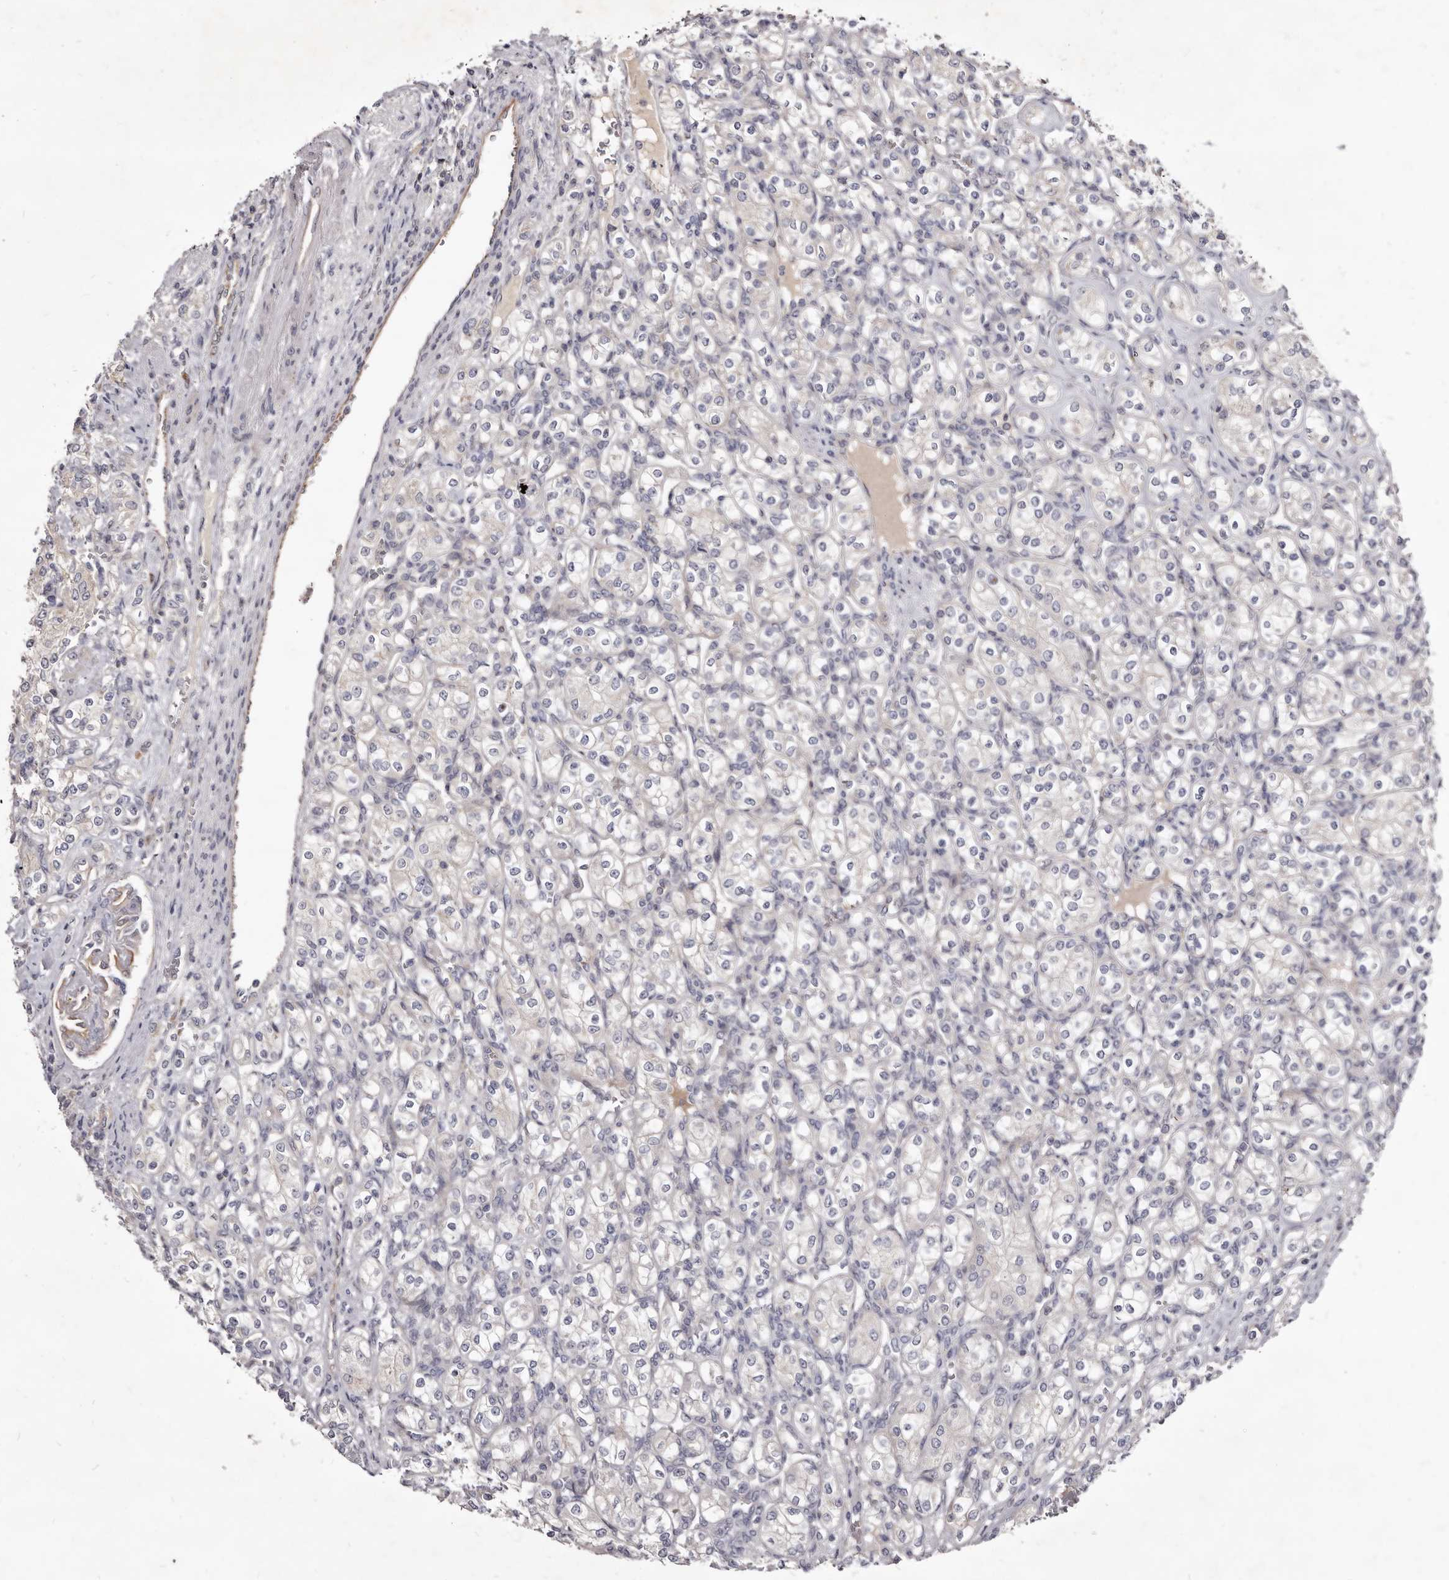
{"staining": {"intensity": "negative", "quantity": "none", "location": "none"}, "tissue": "renal cancer", "cell_type": "Tumor cells", "image_type": "cancer", "snomed": [{"axis": "morphology", "description": "Adenocarcinoma, NOS"}, {"axis": "topography", "description": "Kidney"}], "caption": "Image shows no protein positivity in tumor cells of adenocarcinoma (renal) tissue.", "gene": "FAS", "patient": {"sex": "male", "age": 77}}